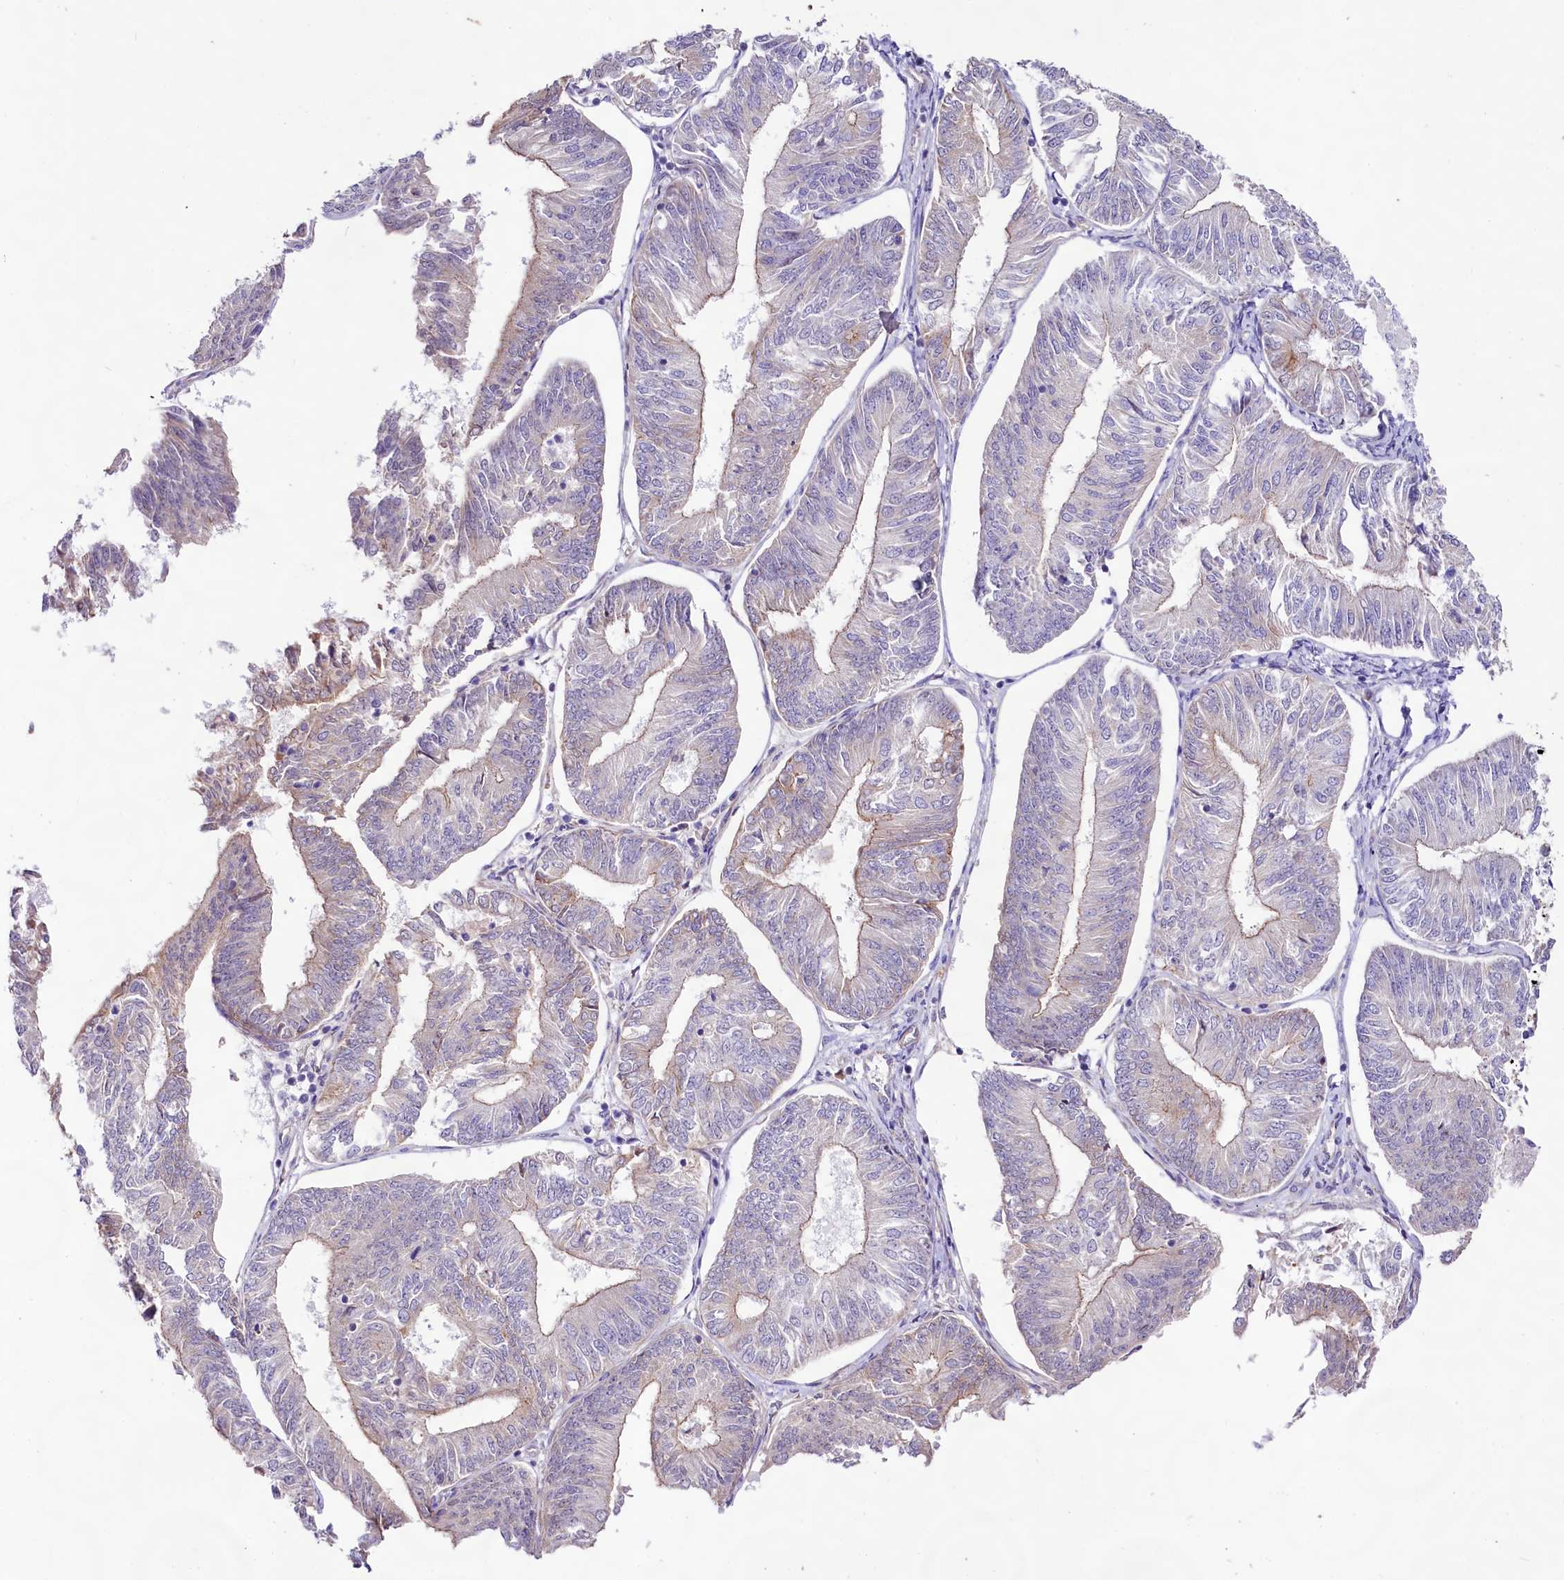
{"staining": {"intensity": "weak", "quantity": "<25%", "location": "cytoplasmic/membranous"}, "tissue": "endometrial cancer", "cell_type": "Tumor cells", "image_type": "cancer", "snomed": [{"axis": "morphology", "description": "Adenocarcinoma, NOS"}, {"axis": "topography", "description": "Endometrium"}], "caption": "Tumor cells show no significant protein staining in endometrial adenocarcinoma. (DAB immunohistochemistry, high magnification).", "gene": "VPS11", "patient": {"sex": "female", "age": 58}}